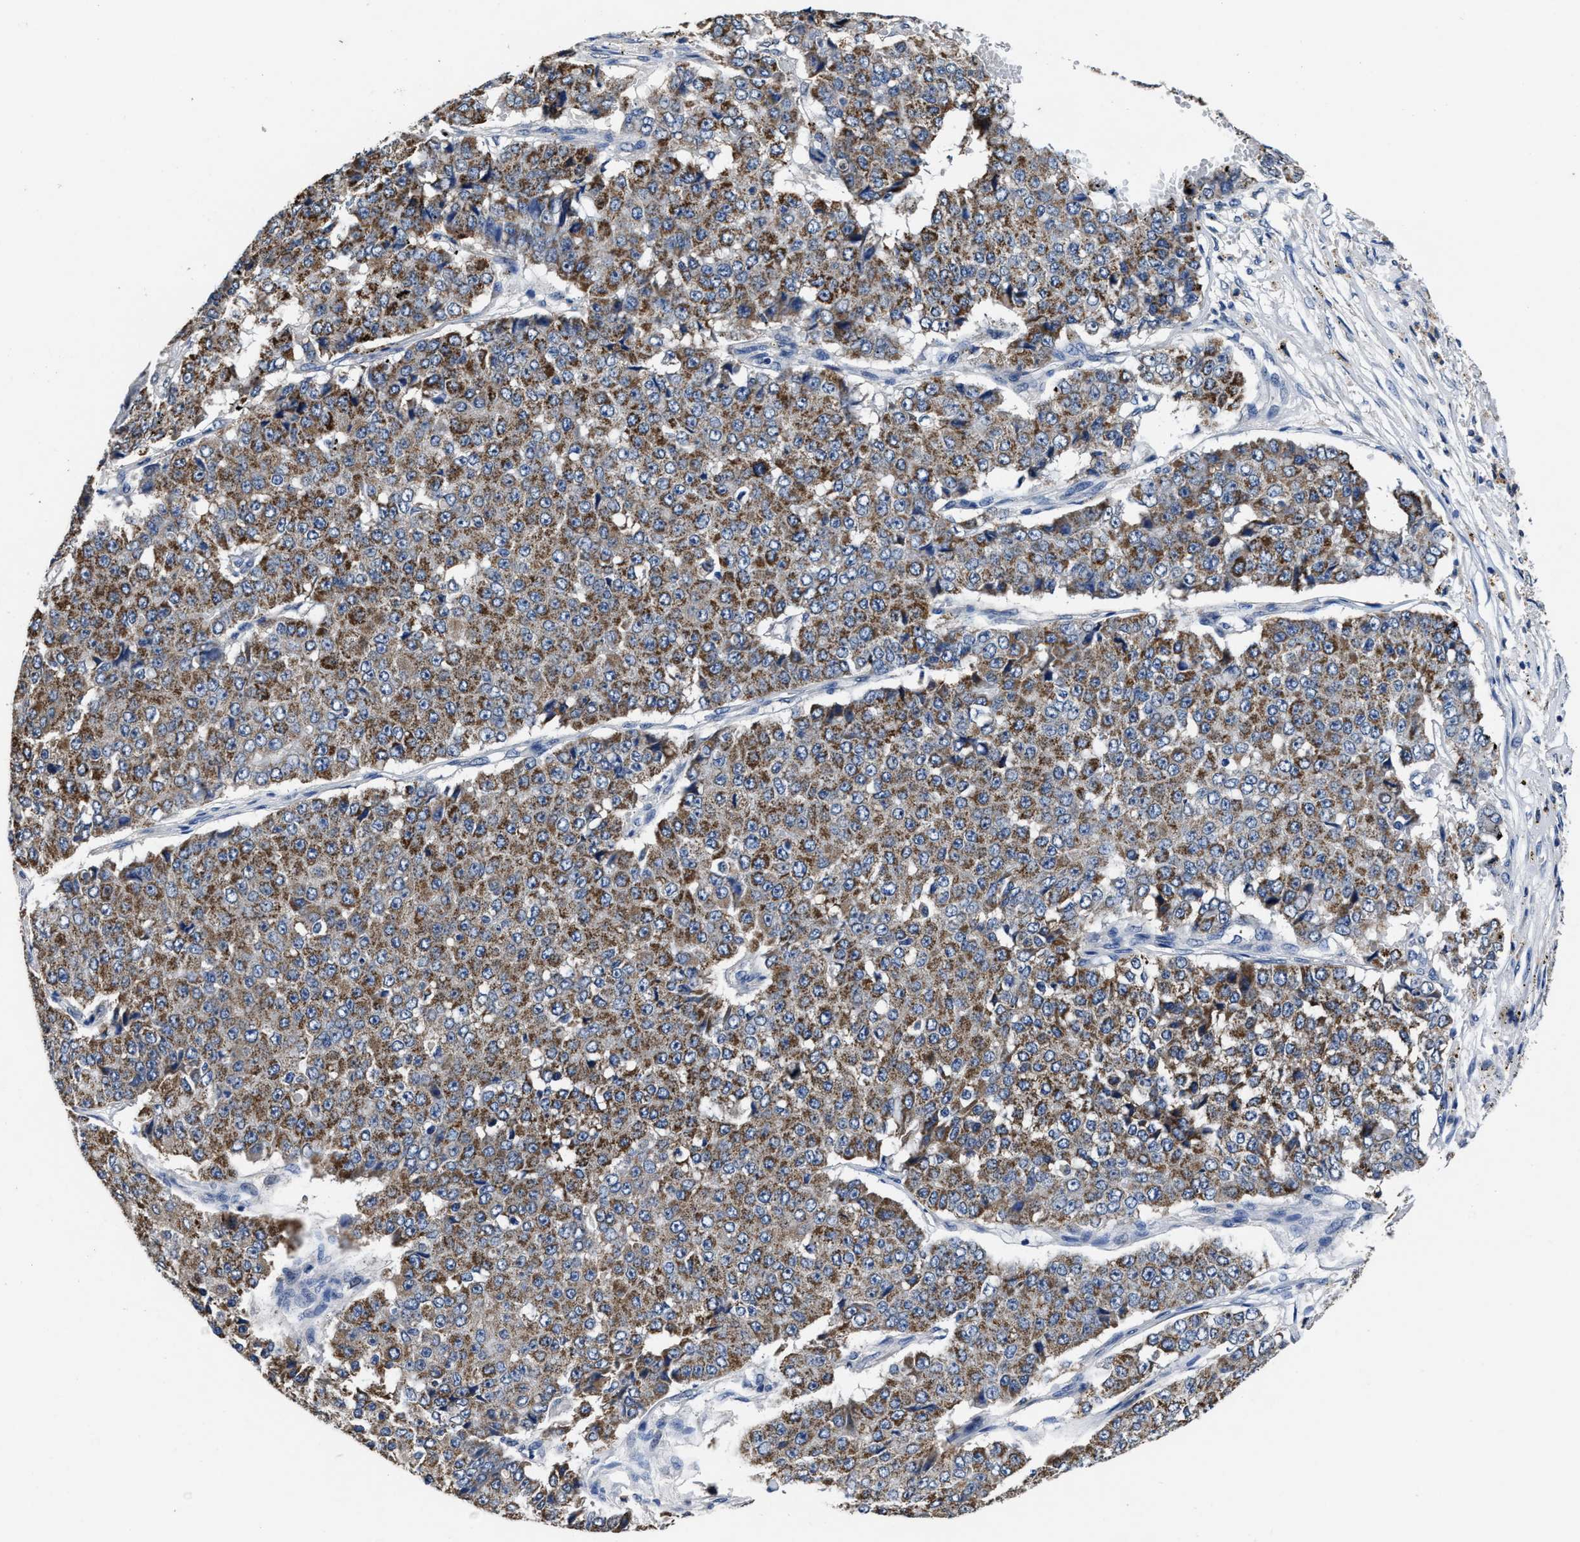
{"staining": {"intensity": "moderate", "quantity": ">75%", "location": "cytoplasmic/membranous"}, "tissue": "pancreatic cancer", "cell_type": "Tumor cells", "image_type": "cancer", "snomed": [{"axis": "morphology", "description": "Adenocarcinoma, NOS"}, {"axis": "topography", "description": "Pancreas"}], "caption": "Immunohistochemical staining of human pancreatic adenocarcinoma shows medium levels of moderate cytoplasmic/membranous staining in approximately >75% of tumor cells.", "gene": "UBR4", "patient": {"sex": "male", "age": 50}}